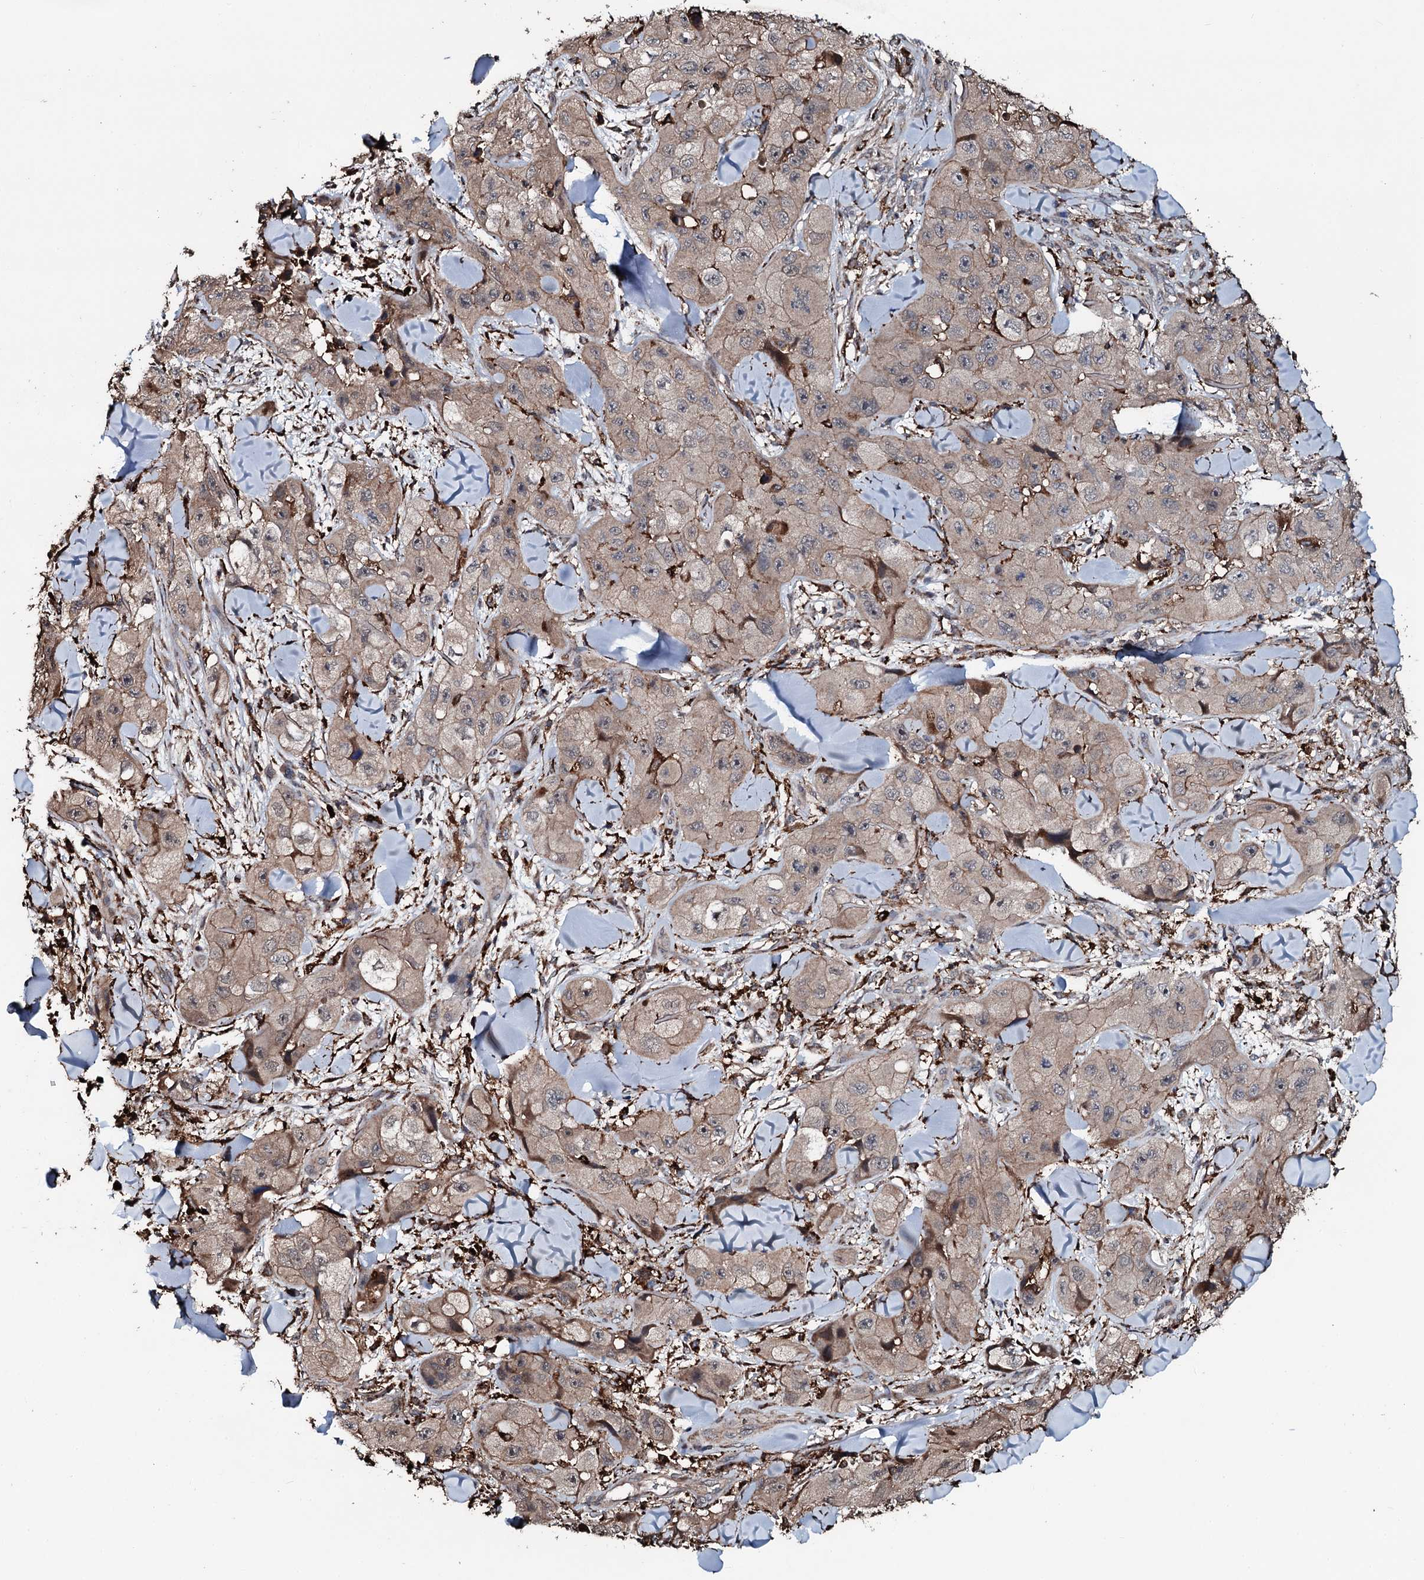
{"staining": {"intensity": "weak", "quantity": "25%-75%", "location": "cytoplasmic/membranous"}, "tissue": "skin cancer", "cell_type": "Tumor cells", "image_type": "cancer", "snomed": [{"axis": "morphology", "description": "Squamous cell carcinoma, NOS"}, {"axis": "topography", "description": "Skin"}, {"axis": "topography", "description": "Subcutis"}], "caption": "This photomicrograph reveals immunohistochemistry (IHC) staining of human skin cancer (squamous cell carcinoma), with low weak cytoplasmic/membranous staining in approximately 25%-75% of tumor cells.", "gene": "TPGS2", "patient": {"sex": "male", "age": 73}}